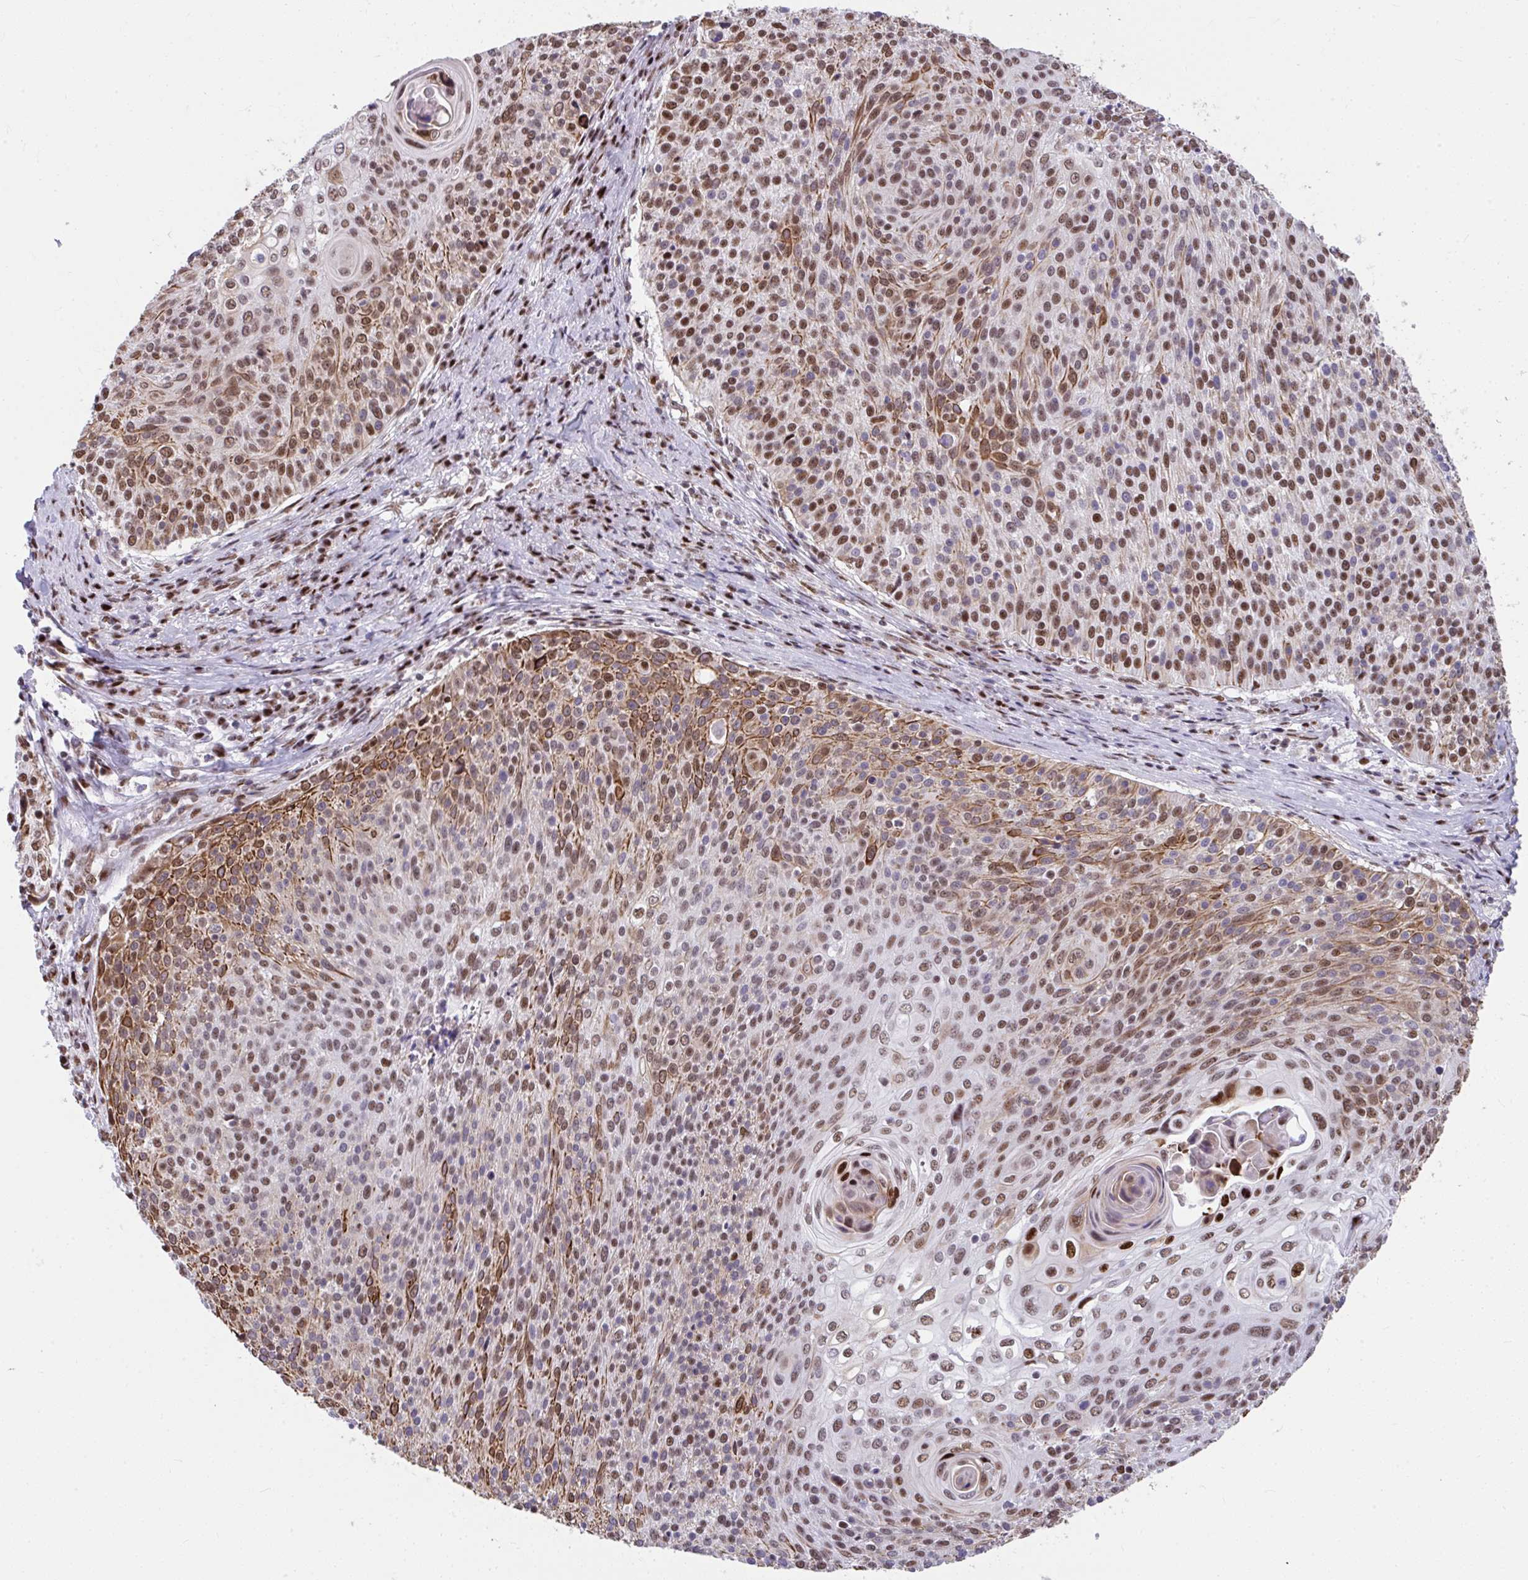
{"staining": {"intensity": "moderate", "quantity": ">75%", "location": "cytoplasmic/membranous,nuclear"}, "tissue": "cervical cancer", "cell_type": "Tumor cells", "image_type": "cancer", "snomed": [{"axis": "morphology", "description": "Squamous cell carcinoma, NOS"}, {"axis": "topography", "description": "Cervix"}], "caption": "Squamous cell carcinoma (cervical) stained with immunohistochemistry demonstrates moderate cytoplasmic/membranous and nuclear positivity in approximately >75% of tumor cells.", "gene": "SLC35C2", "patient": {"sex": "female", "age": 31}}